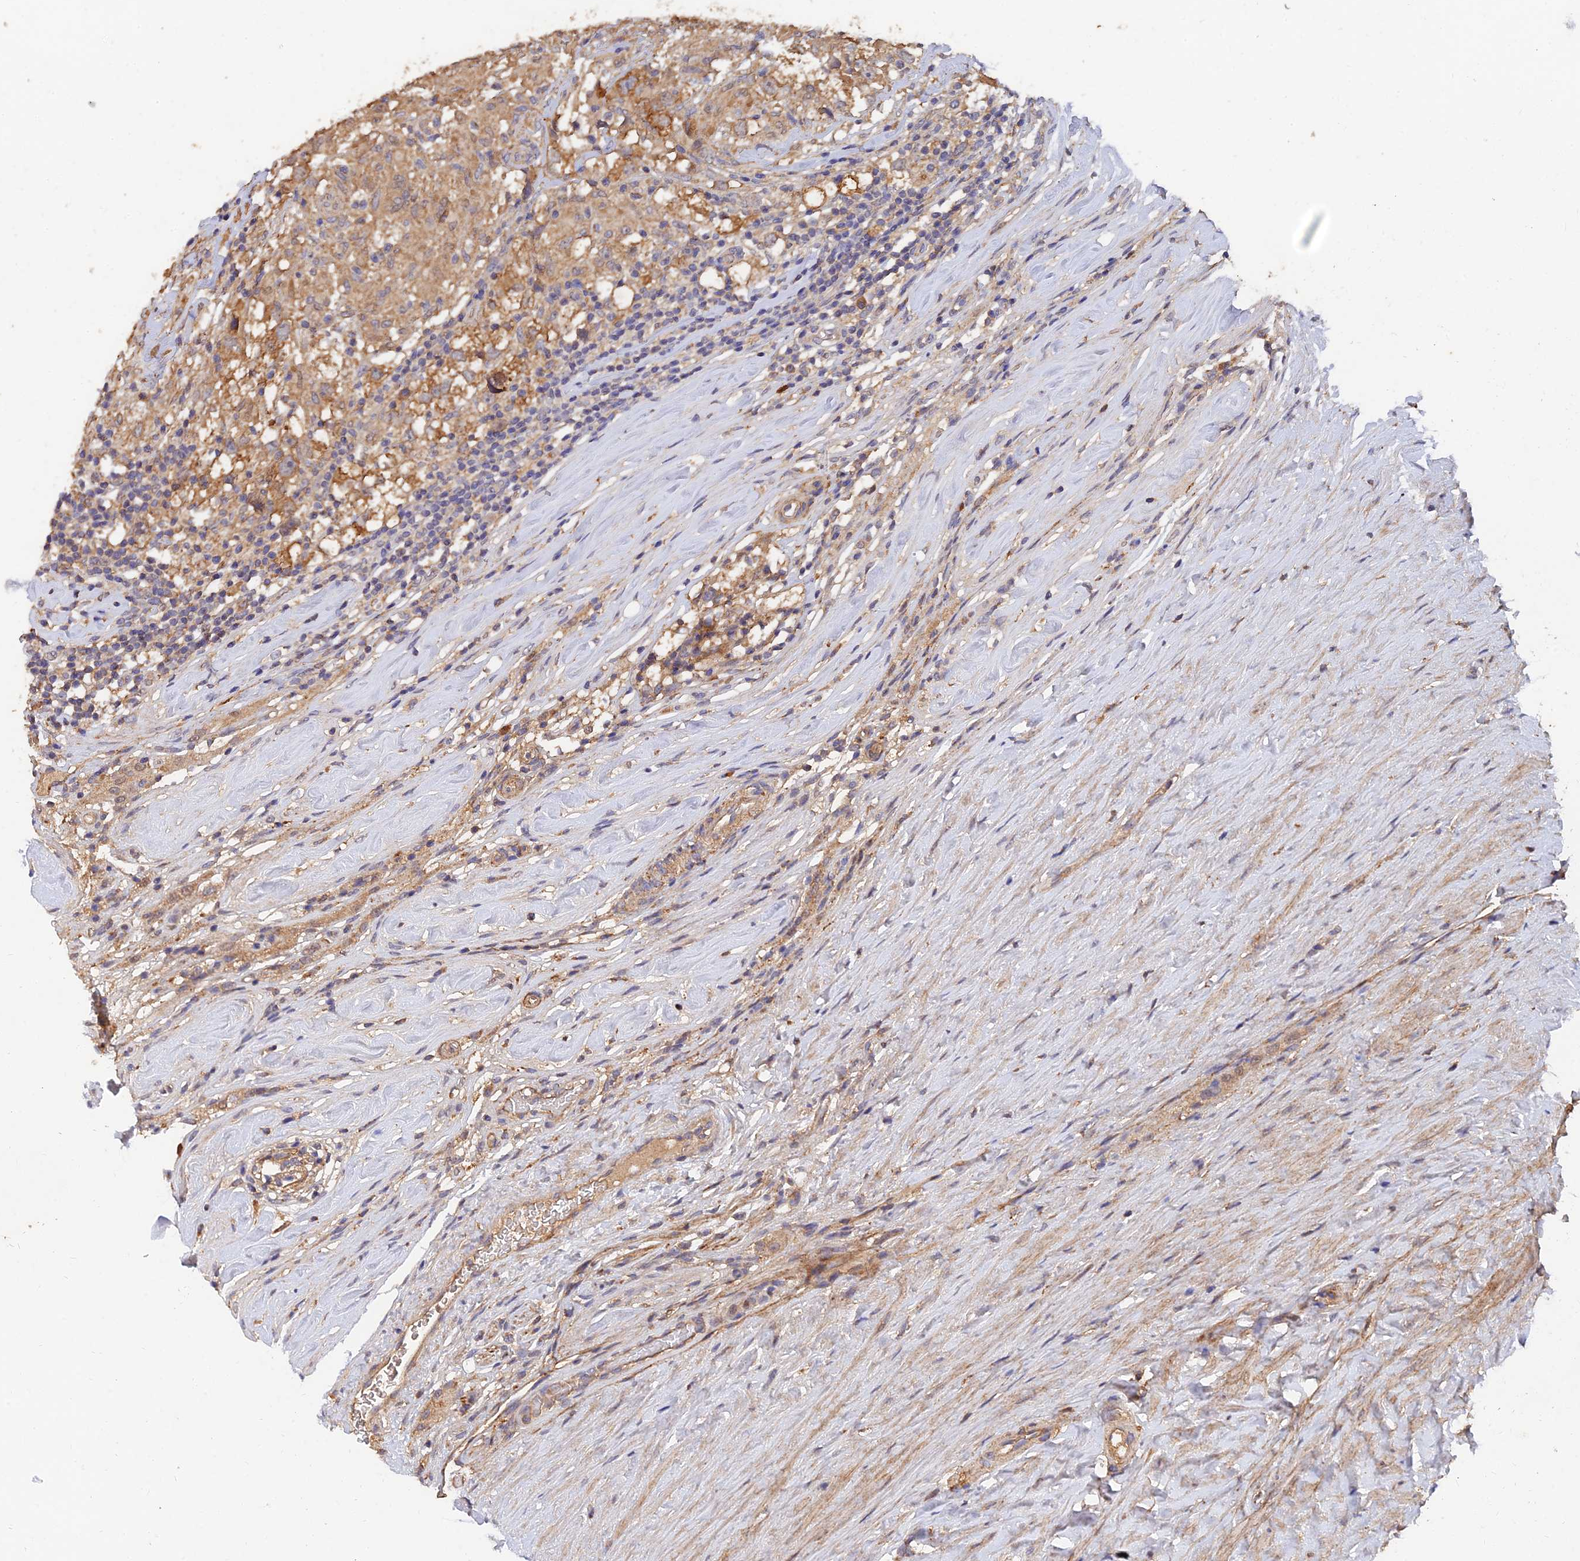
{"staining": {"intensity": "moderate", "quantity": ">75%", "location": "cytoplasmic/membranous"}, "tissue": "testis cancer", "cell_type": "Tumor cells", "image_type": "cancer", "snomed": [{"axis": "morphology", "description": "Seminoma, NOS"}, {"axis": "topography", "description": "Testis"}], "caption": "Testis cancer stained with DAB IHC displays medium levels of moderate cytoplasmic/membranous expression in approximately >75% of tumor cells.", "gene": "SLC38A11", "patient": {"sex": "male", "age": 46}}